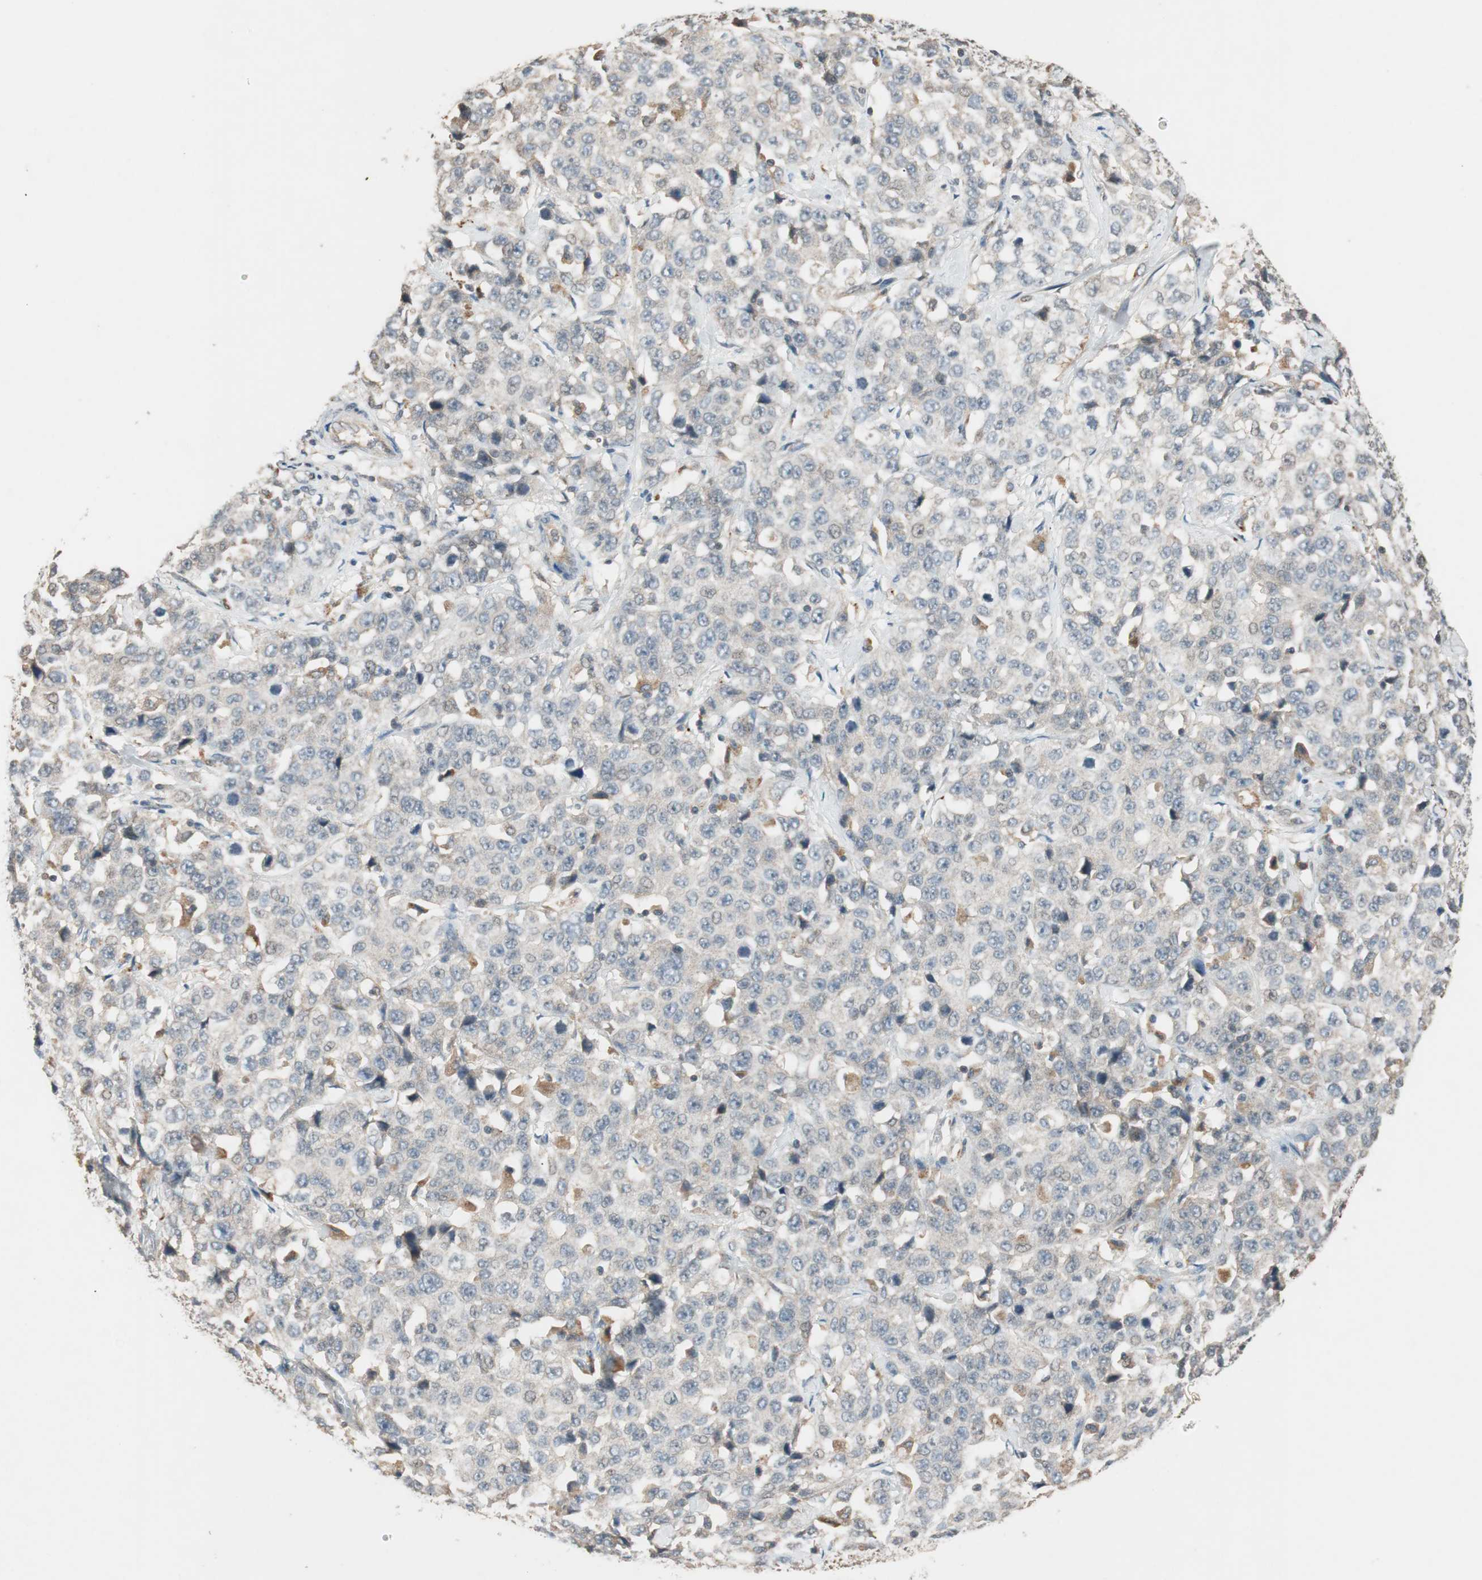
{"staining": {"intensity": "weak", "quantity": ">75%", "location": "cytoplasmic/membranous"}, "tissue": "stomach cancer", "cell_type": "Tumor cells", "image_type": "cancer", "snomed": [{"axis": "morphology", "description": "Normal tissue, NOS"}, {"axis": "morphology", "description": "Adenocarcinoma, NOS"}, {"axis": "topography", "description": "Stomach"}], "caption": "Stomach cancer (adenocarcinoma) tissue demonstrates weak cytoplasmic/membranous expression in approximately >75% of tumor cells Immunohistochemistry (ihc) stains the protein in brown and the nuclei are stained blue.", "gene": "GLB1", "patient": {"sex": "male", "age": 48}}